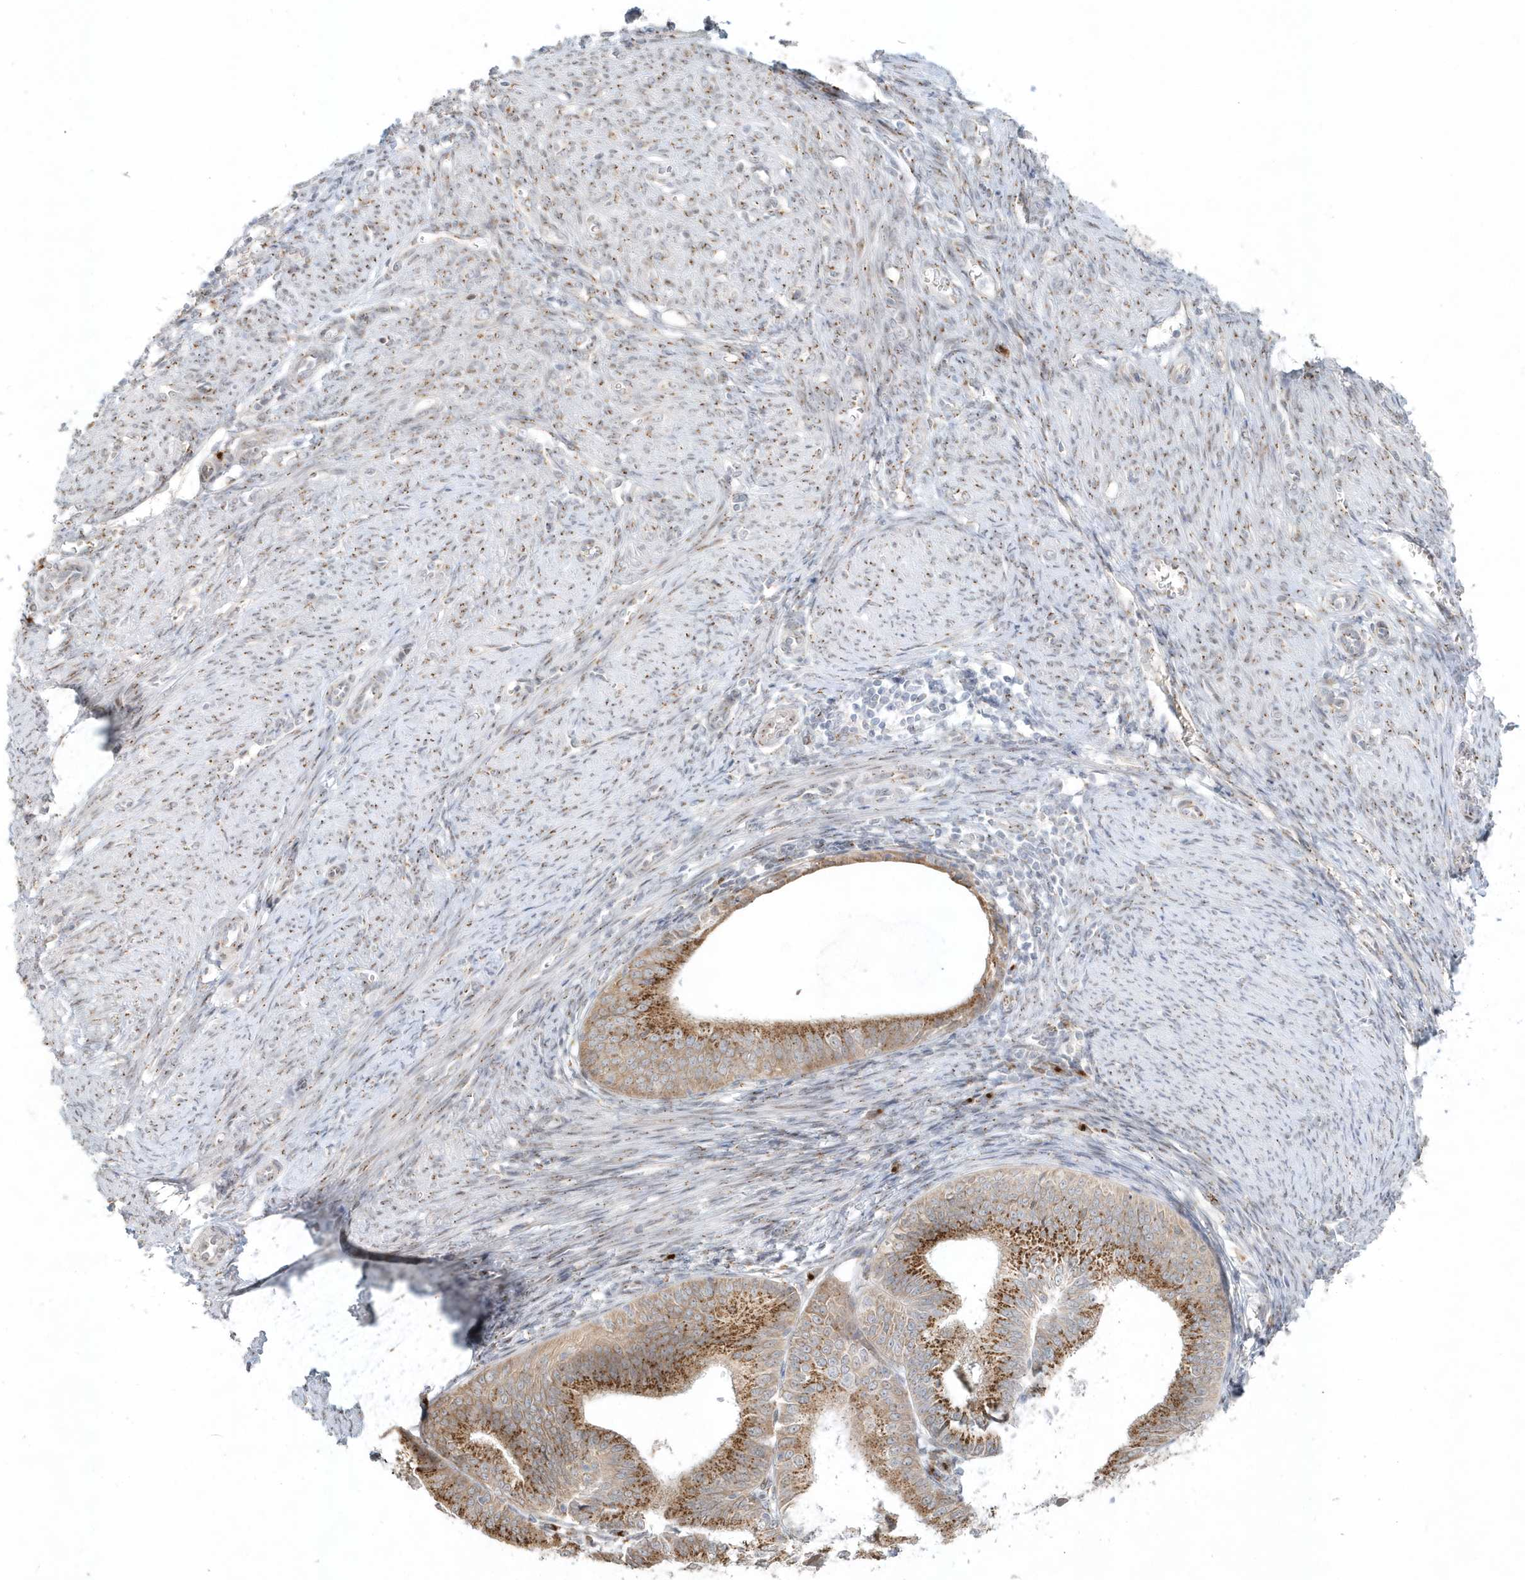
{"staining": {"intensity": "moderate", "quantity": ">75%", "location": "cytoplasmic/membranous"}, "tissue": "endometrial cancer", "cell_type": "Tumor cells", "image_type": "cancer", "snomed": [{"axis": "morphology", "description": "Adenocarcinoma, NOS"}, {"axis": "topography", "description": "Endometrium"}], "caption": "Brown immunohistochemical staining in endometrial cancer reveals moderate cytoplasmic/membranous expression in about >75% of tumor cells. The protein of interest is shown in brown color, while the nuclei are stained blue.", "gene": "DHFR", "patient": {"sex": "female", "age": 51}}